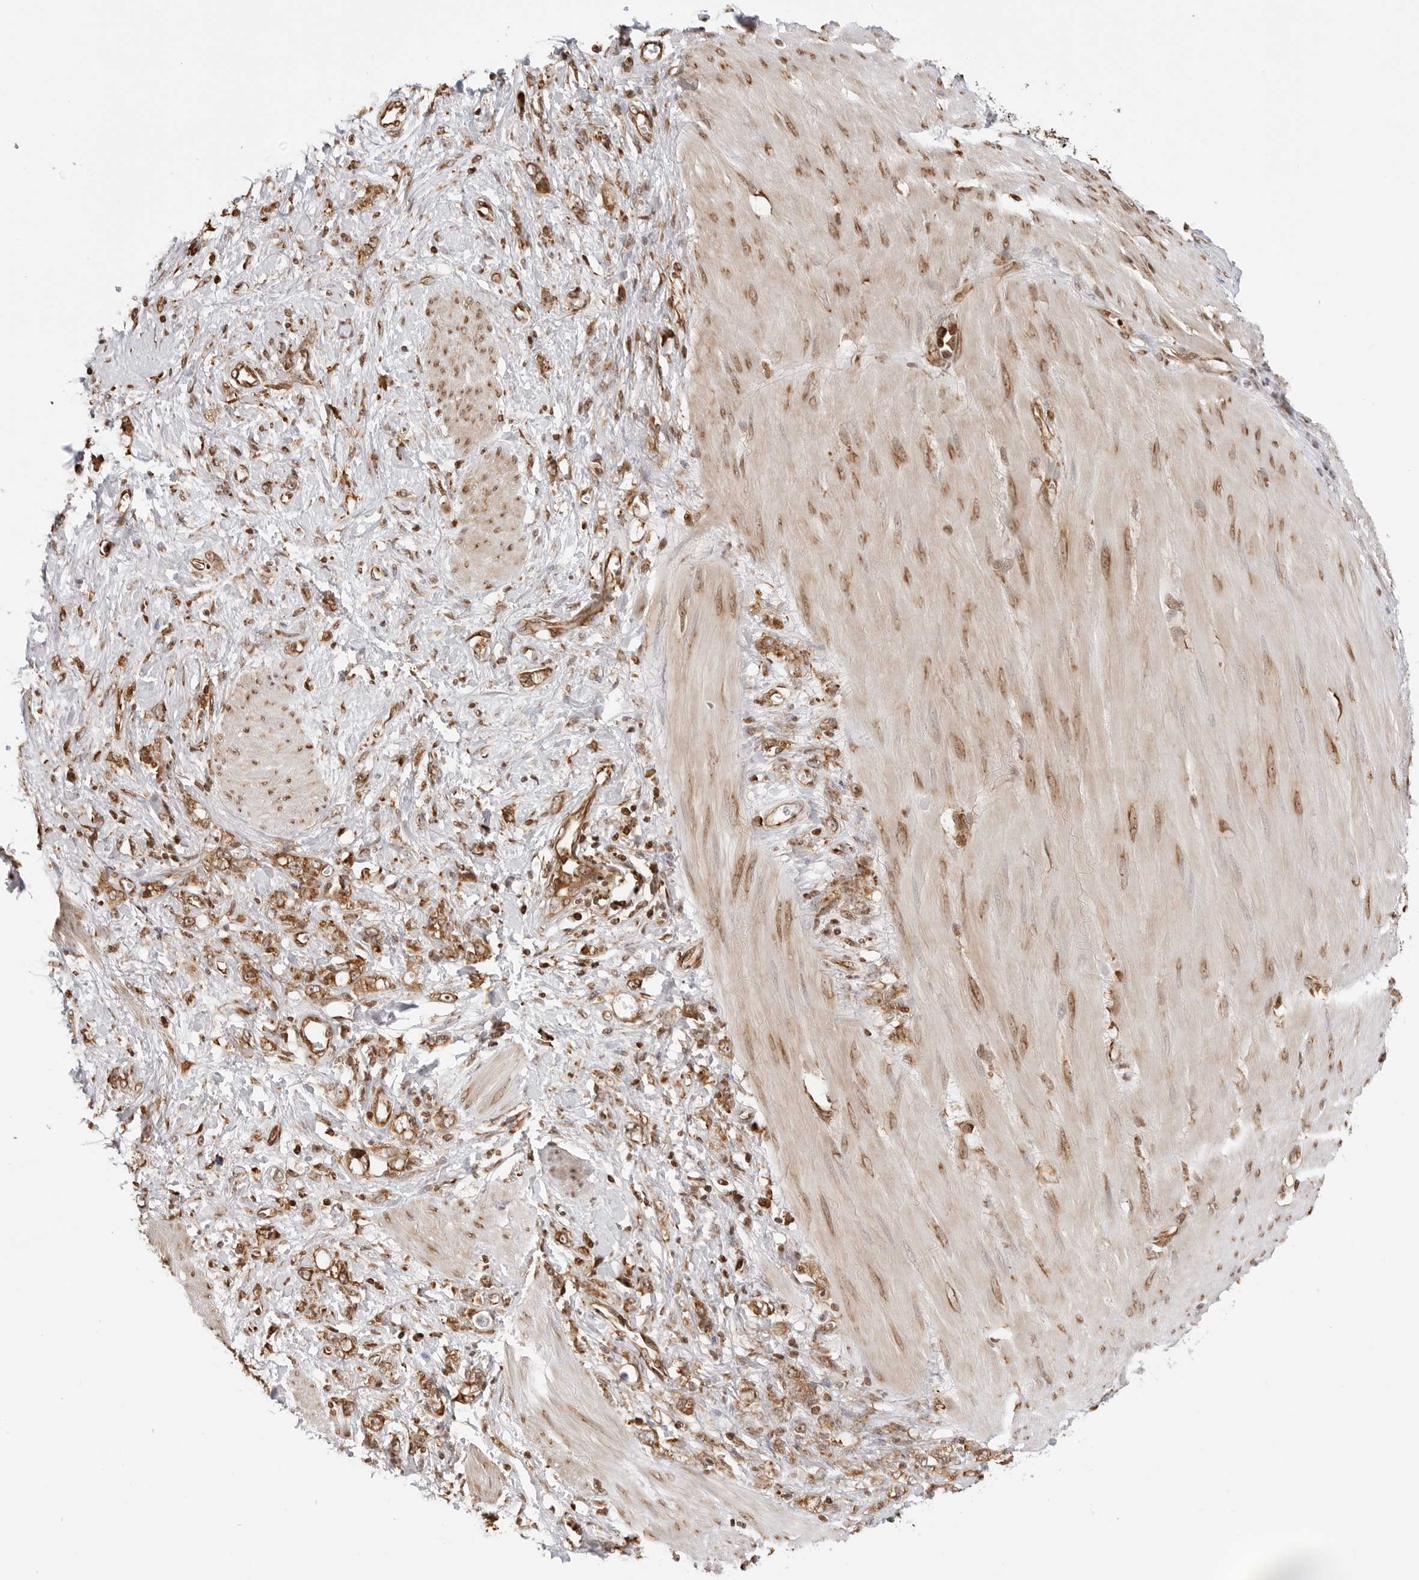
{"staining": {"intensity": "moderate", "quantity": ">75%", "location": "cytoplasmic/membranous,nuclear"}, "tissue": "stomach cancer", "cell_type": "Tumor cells", "image_type": "cancer", "snomed": [{"axis": "morphology", "description": "Adenocarcinoma, NOS"}, {"axis": "topography", "description": "Stomach"}], "caption": "Immunohistochemistry (IHC) image of human stomach cancer (adenocarcinoma) stained for a protein (brown), which shows medium levels of moderate cytoplasmic/membranous and nuclear expression in about >75% of tumor cells.", "gene": "FKBP14", "patient": {"sex": "female", "age": 76}}